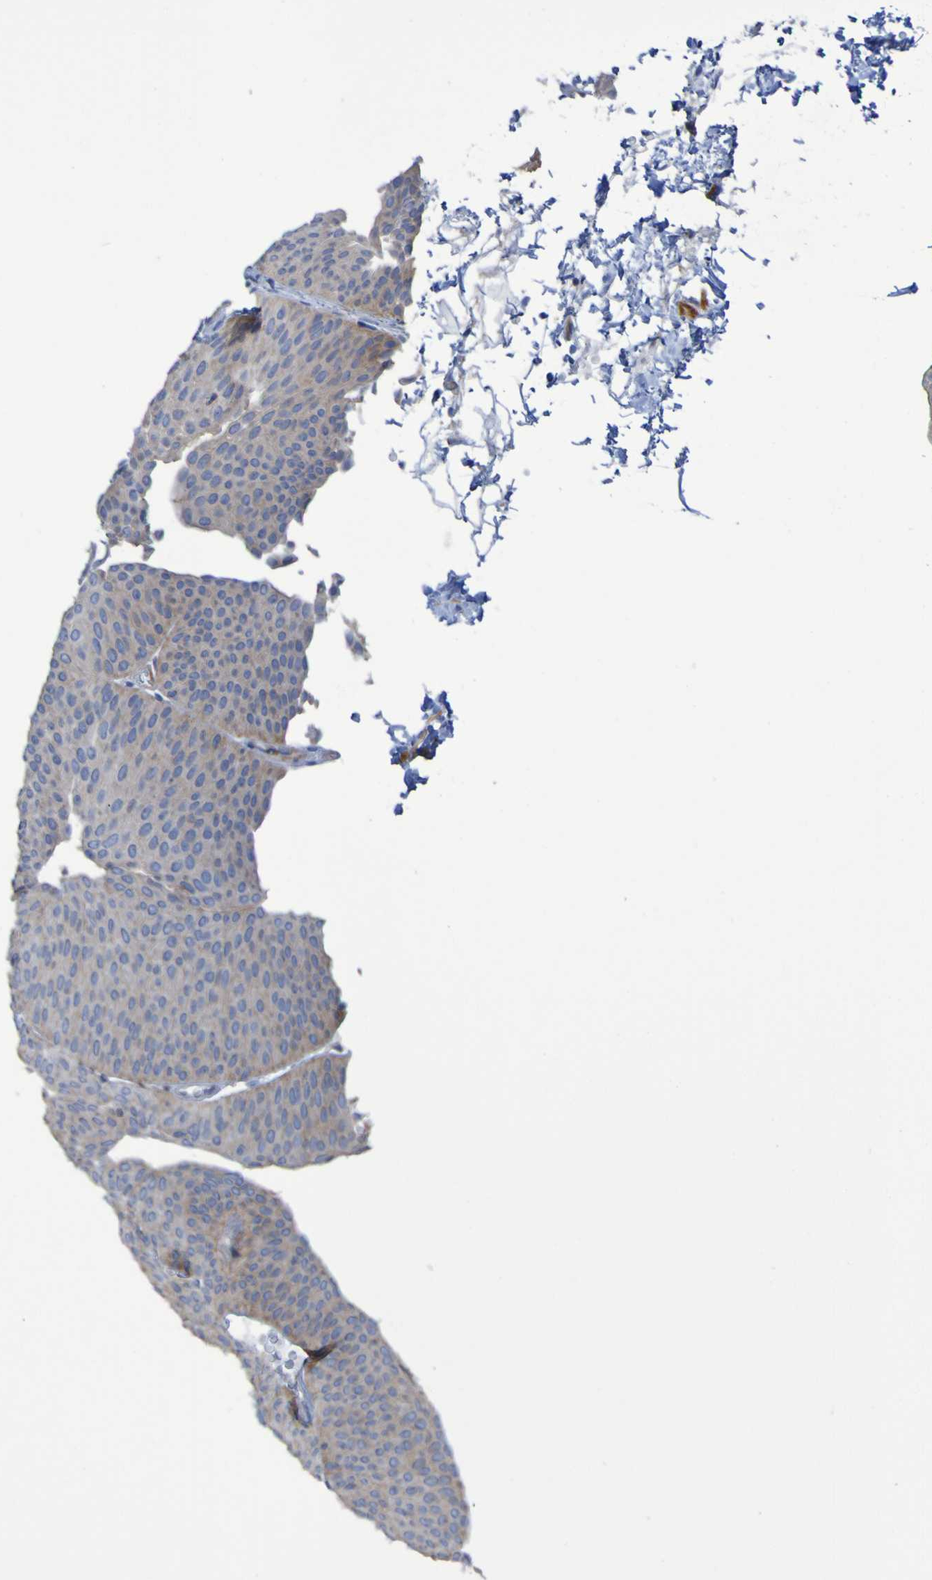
{"staining": {"intensity": "moderate", "quantity": "25%-75%", "location": "cytoplasmic/membranous"}, "tissue": "urothelial cancer", "cell_type": "Tumor cells", "image_type": "cancer", "snomed": [{"axis": "morphology", "description": "Urothelial carcinoma, Low grade"}, {"axis": "topography", "description": "Urinary bladder"}], "caption": "Immunohistochemistry histopathology image of neoplastic tissue: urothelial cancer stained using immunohistochemistry (IHC) exhibits medium levels of moderate protein expression localized specifically in the cytoplasmic/membranous of tumor cells, appearing as a cytoplasmic/membranous brown color.", "gene": "RNF182", "patient": {"sex": "female", "age": 60}}